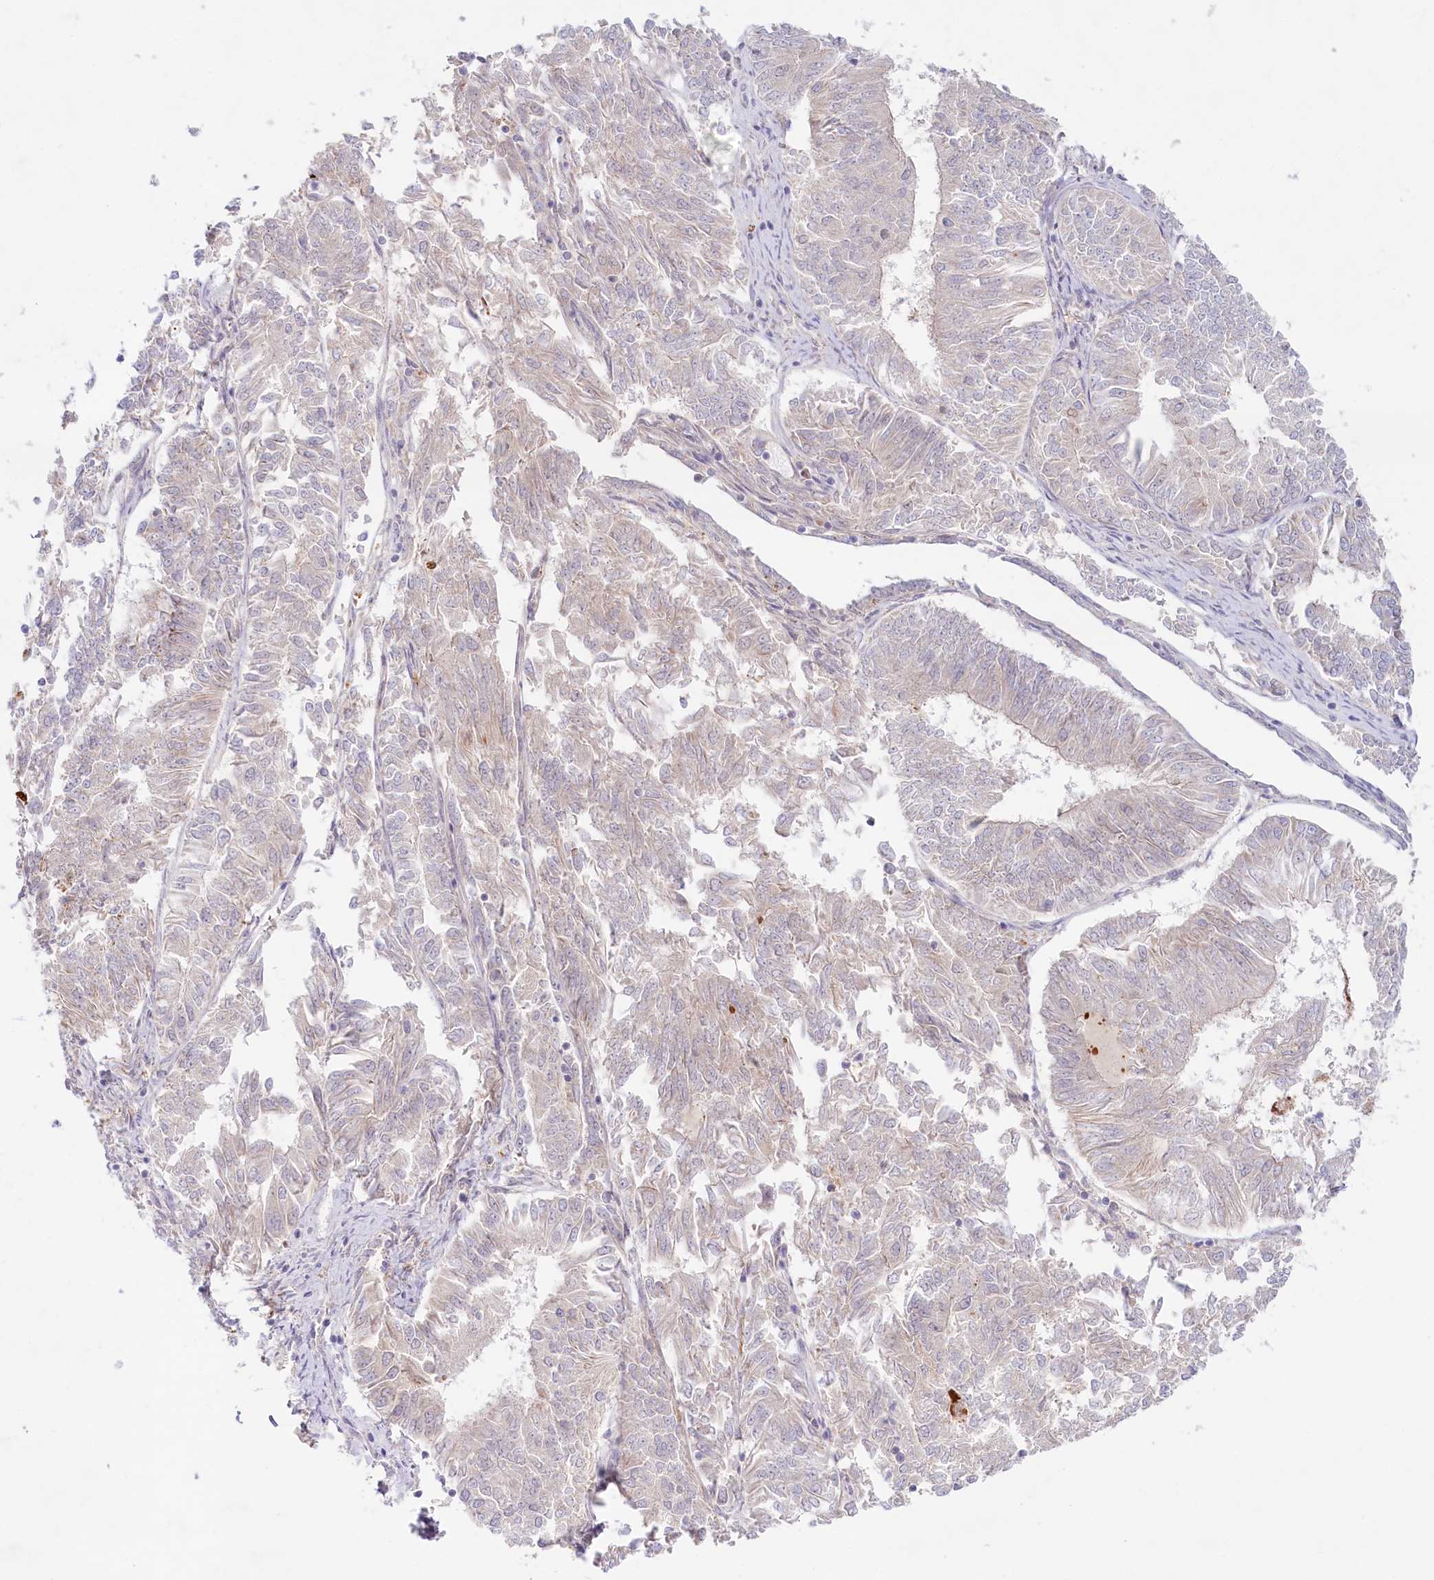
{"staining": {"intensity": "negative", "quantity": "none", "location": "none"}, "tissue": "endometrial cancer", "cell_type": "Tumor cells", "image_type": "cancer", "snomed": [{"axis": "morphology", "description": "Adenocarcinoma, NOS"}, {"axis": "topography", "description": "Endometrium"}], "caption": "Endometrial cancer stained for a protein using IHC exhibits no positivity tumor cells.", "gene": "TNIP1", "patient": {"sex": "female", "age": 58}}